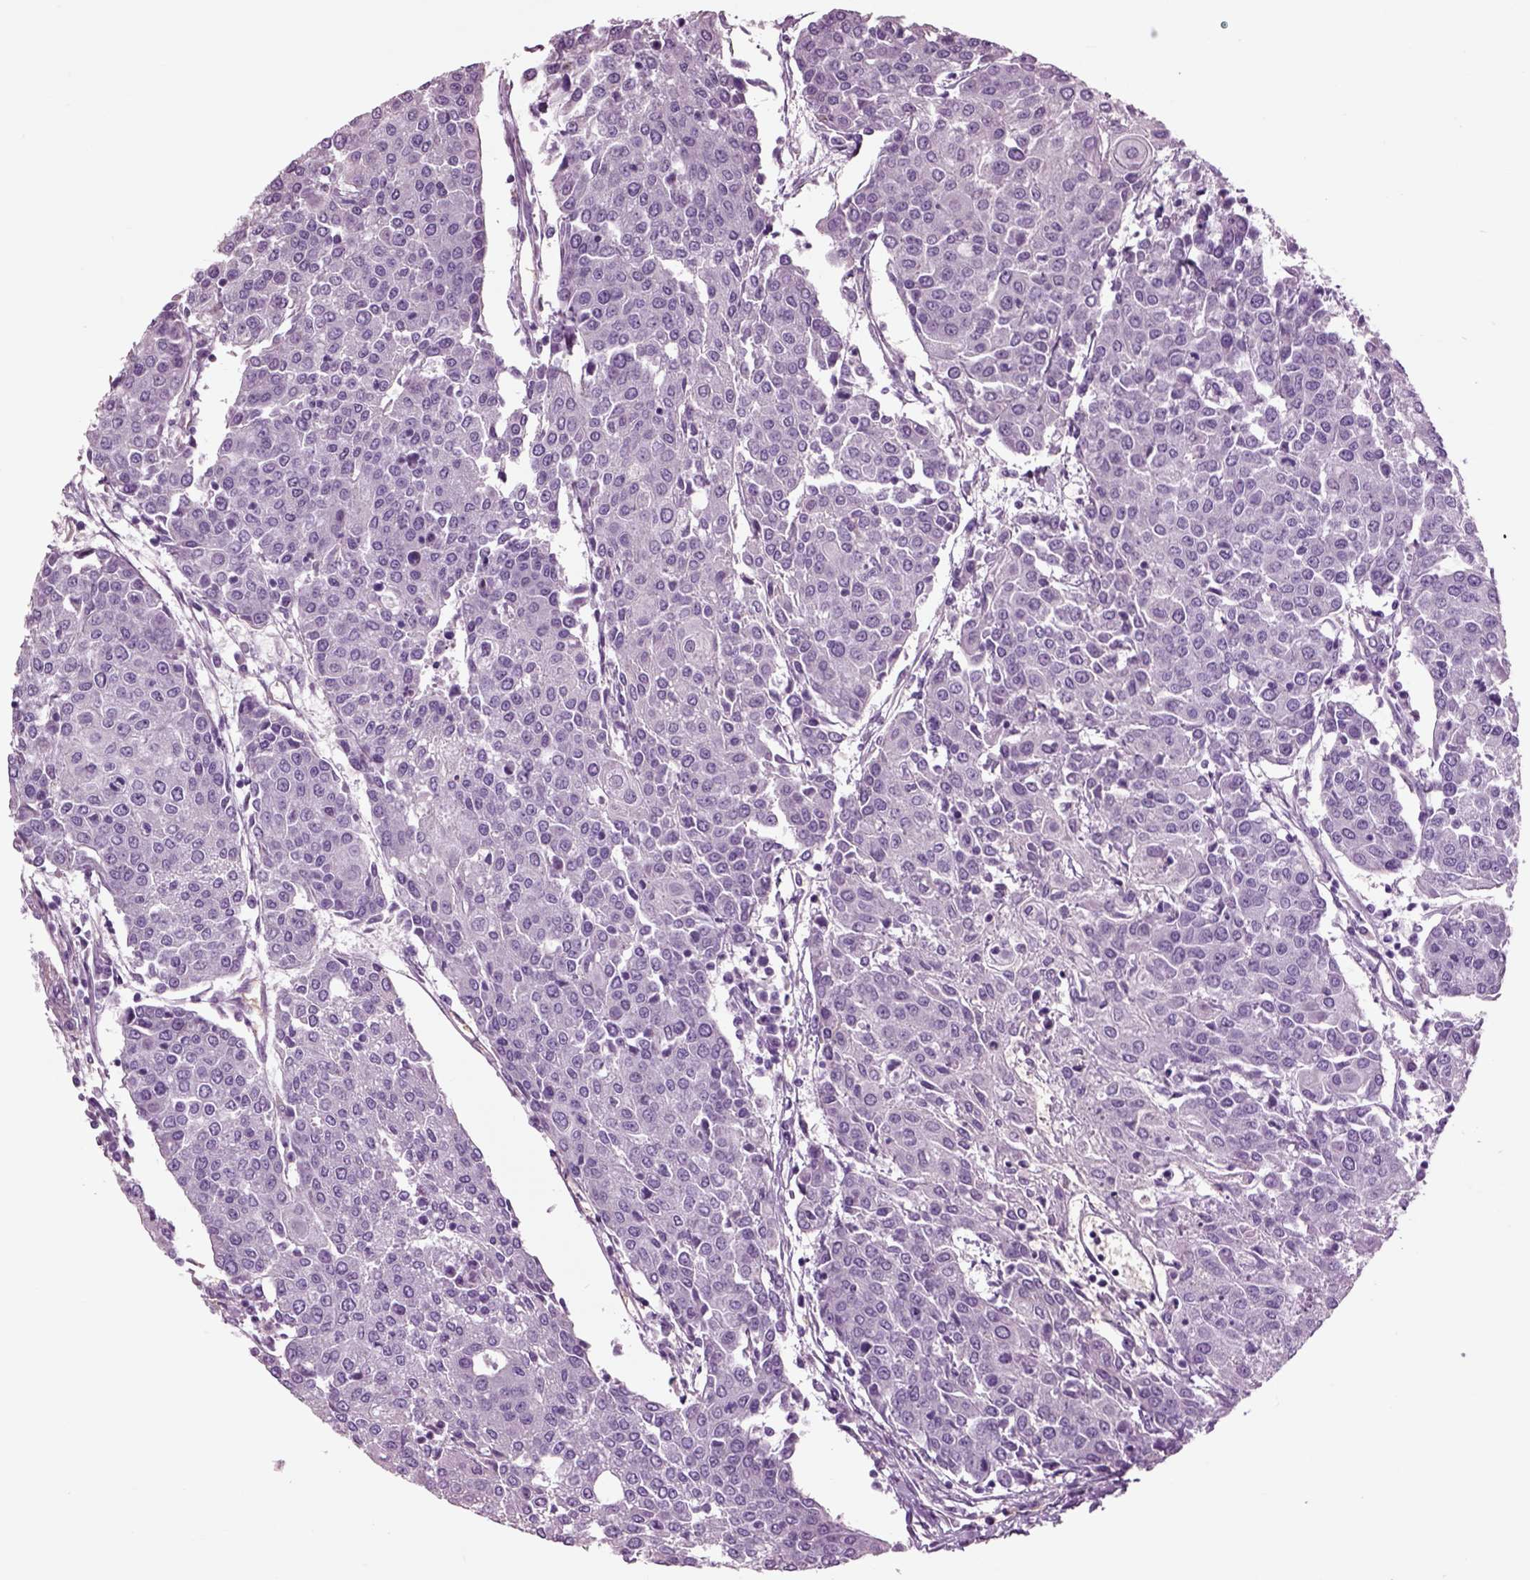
{"staining": {"intensity": "negative", "quantity": "none", "location": "none"}, "tissue": "urothelial cancer", "cell_type": "Tumor cells", "image_type": "cancer", "snomed": [{"axis": "morphology", "description": "Urothelial carcinoma, High grade"}, {"axis": "topography", "description": "Urinary bladder"}], "caption": "Human urothelial carcinoma (high-grade) stained for a protein using immunohistochemistry reveals no staining in tumor cells.", "gene": "CHGB", "patient": {"sex": "female", "age": 85}}